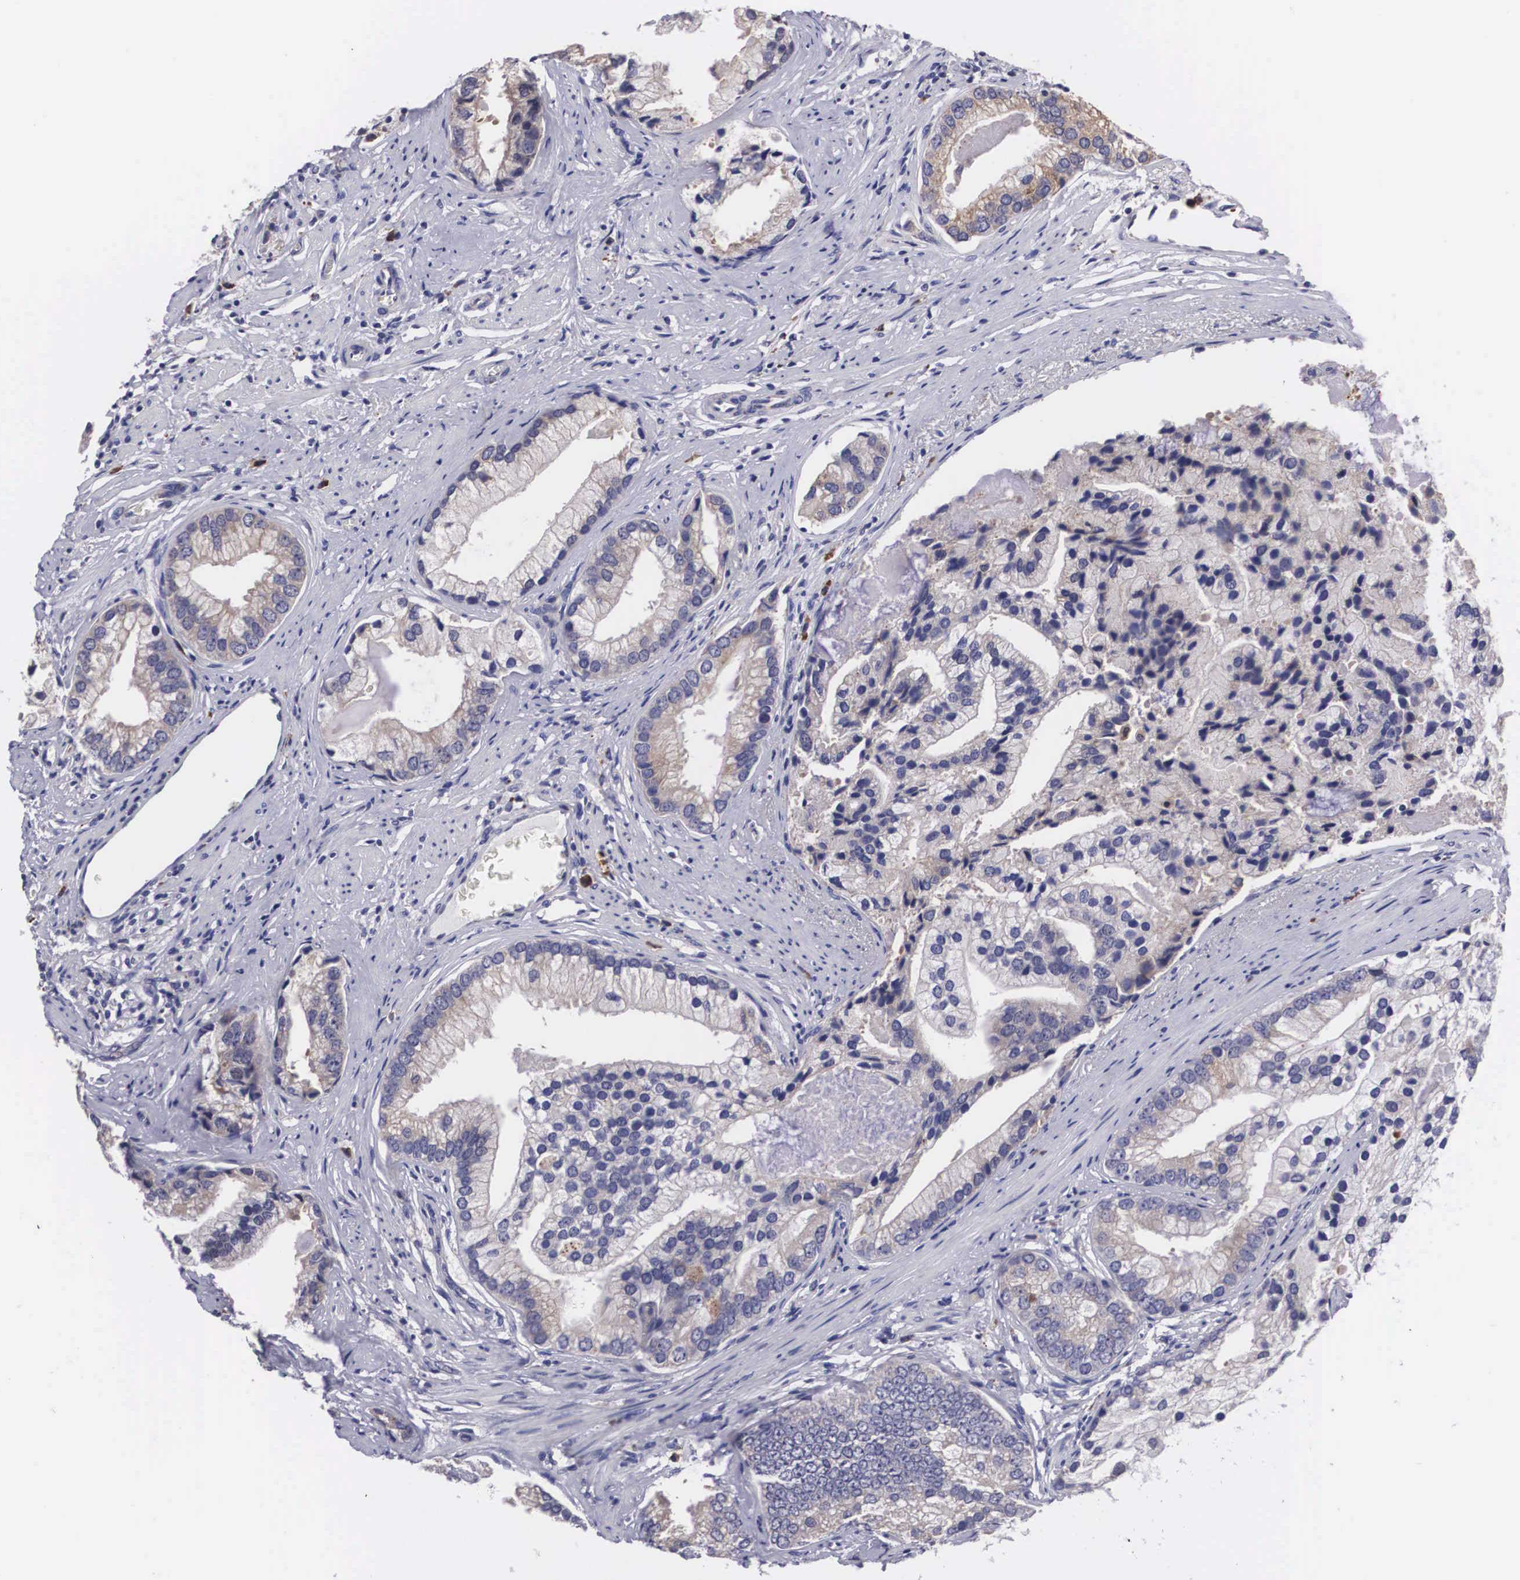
{"staining": {"intensity": "moderate", "quantity": "25%-75%", "location": "cytoplasmic/membranous"}, "tissue": "prostate cancer", "cell_type": "Tumor cells", "image_type": "cancer", "snomed": [{"axis": "morphology", "description": "Adenocarcinoma, Low grade"}, {"axis": "topography", "description": "Prostate"}], "caption": "Immunohistochemical staining of human prostate cancer reveals medium levels of moderate cytoplasmic/membranous expression in about 25%-75% of tumor cells.", "gene": "CRELD2", "patient": {"sex": "male", "age": 71}}